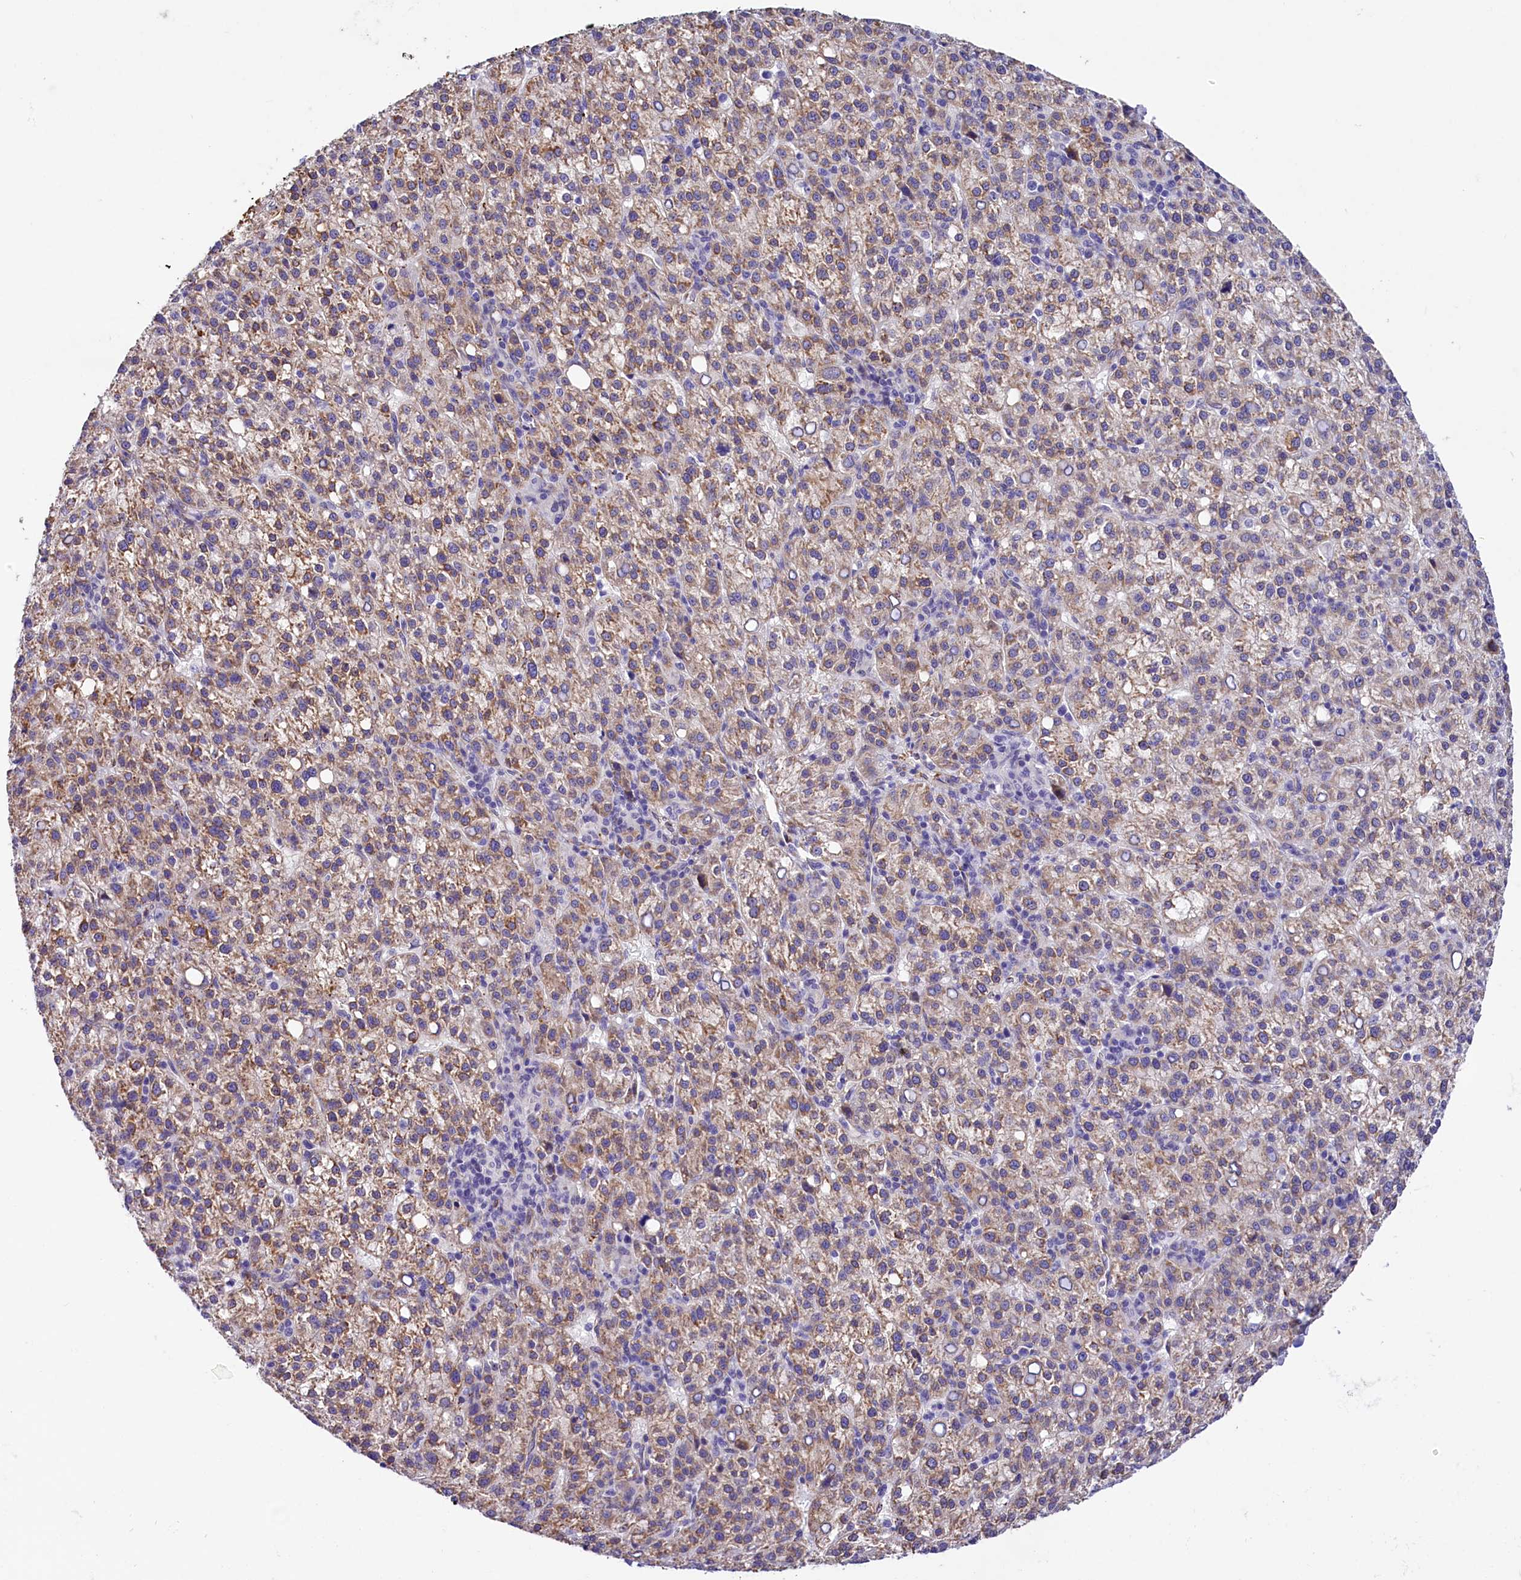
{"staining": {"intensity": "moderate", "quantity": "25%-75%", "location": "cytoplasmic/membranous"}, "tissue": "liver cancer", "cell_type": "Tumor cells", "image_type": "cancer", "snomed": [{"axis": "morphology", "description": "Carcinoma, Hepatocellular, NOS"}, {"axis": "topography", "description": "Liver"}], "caption": "Liver cancer (hepatocellular carcinoma) tissue demonstrates moderate cytoplasmic/membranous positivity in about 25%-75% of tumor cells, visualized by immunohistochemistry. Nuclei are stained in blue.", "gene": "ITGA1", "patient": {"sex": "female", "age": 58}}